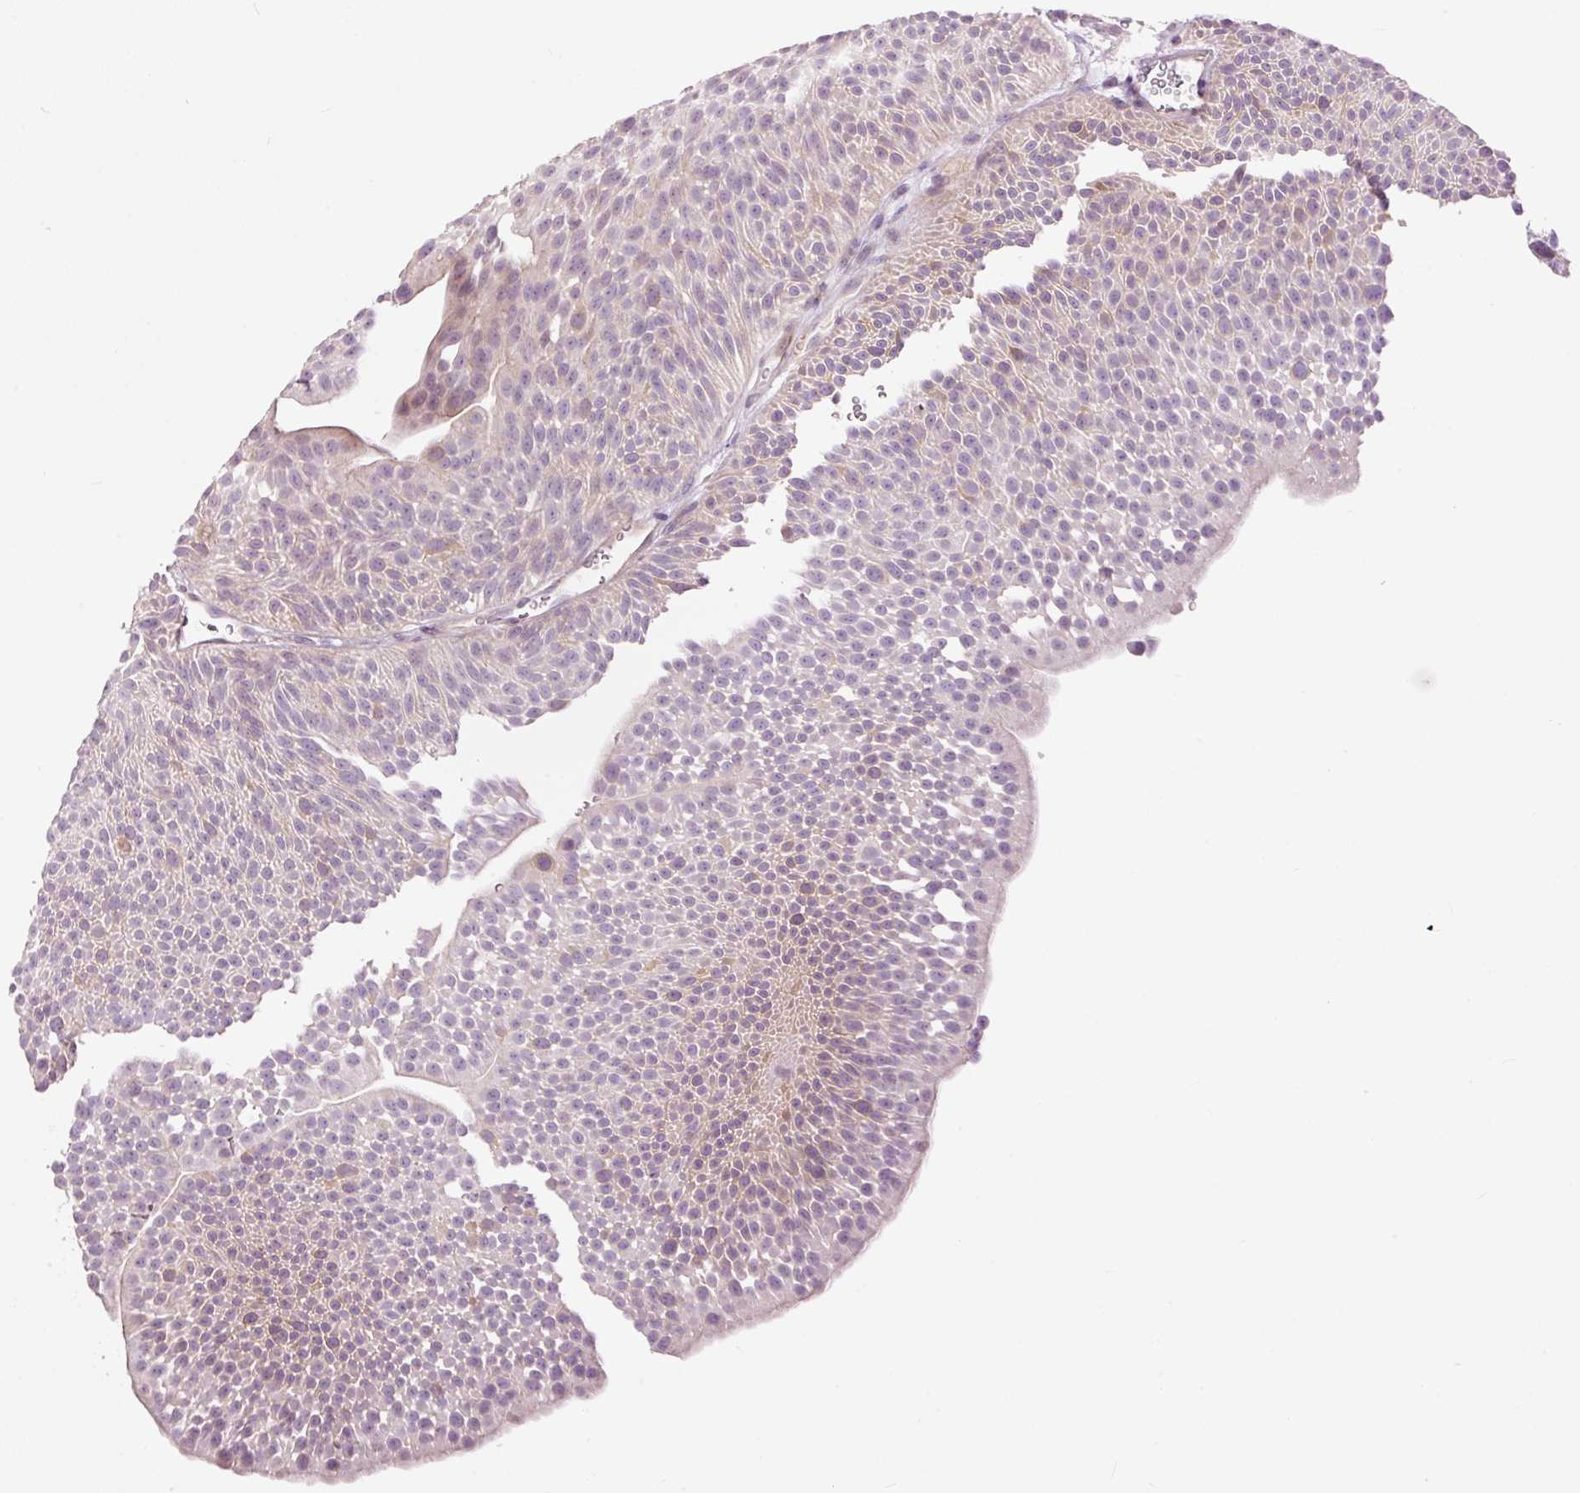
{"staining": {"intensity": "weak", "quantity": "<25%", "location": "cytoplasmic/membranous"}, "tissue": "urothelial cancer", "cell_type": "Tumor cells", "image_type": "cancer", "snomed": [{"axis": "morphology", "description": "Urothelial carcinoma, NOS"}, {"axis": "topography", "description": "Urinary bladder"}], "caption": "The immunohistochemistry (IHC) histopathology image has no significant staining in tumor cells of urothelial cancer tissue.", "gene": "FCRL4", "patient": {"sex": "male", "age": 67}}